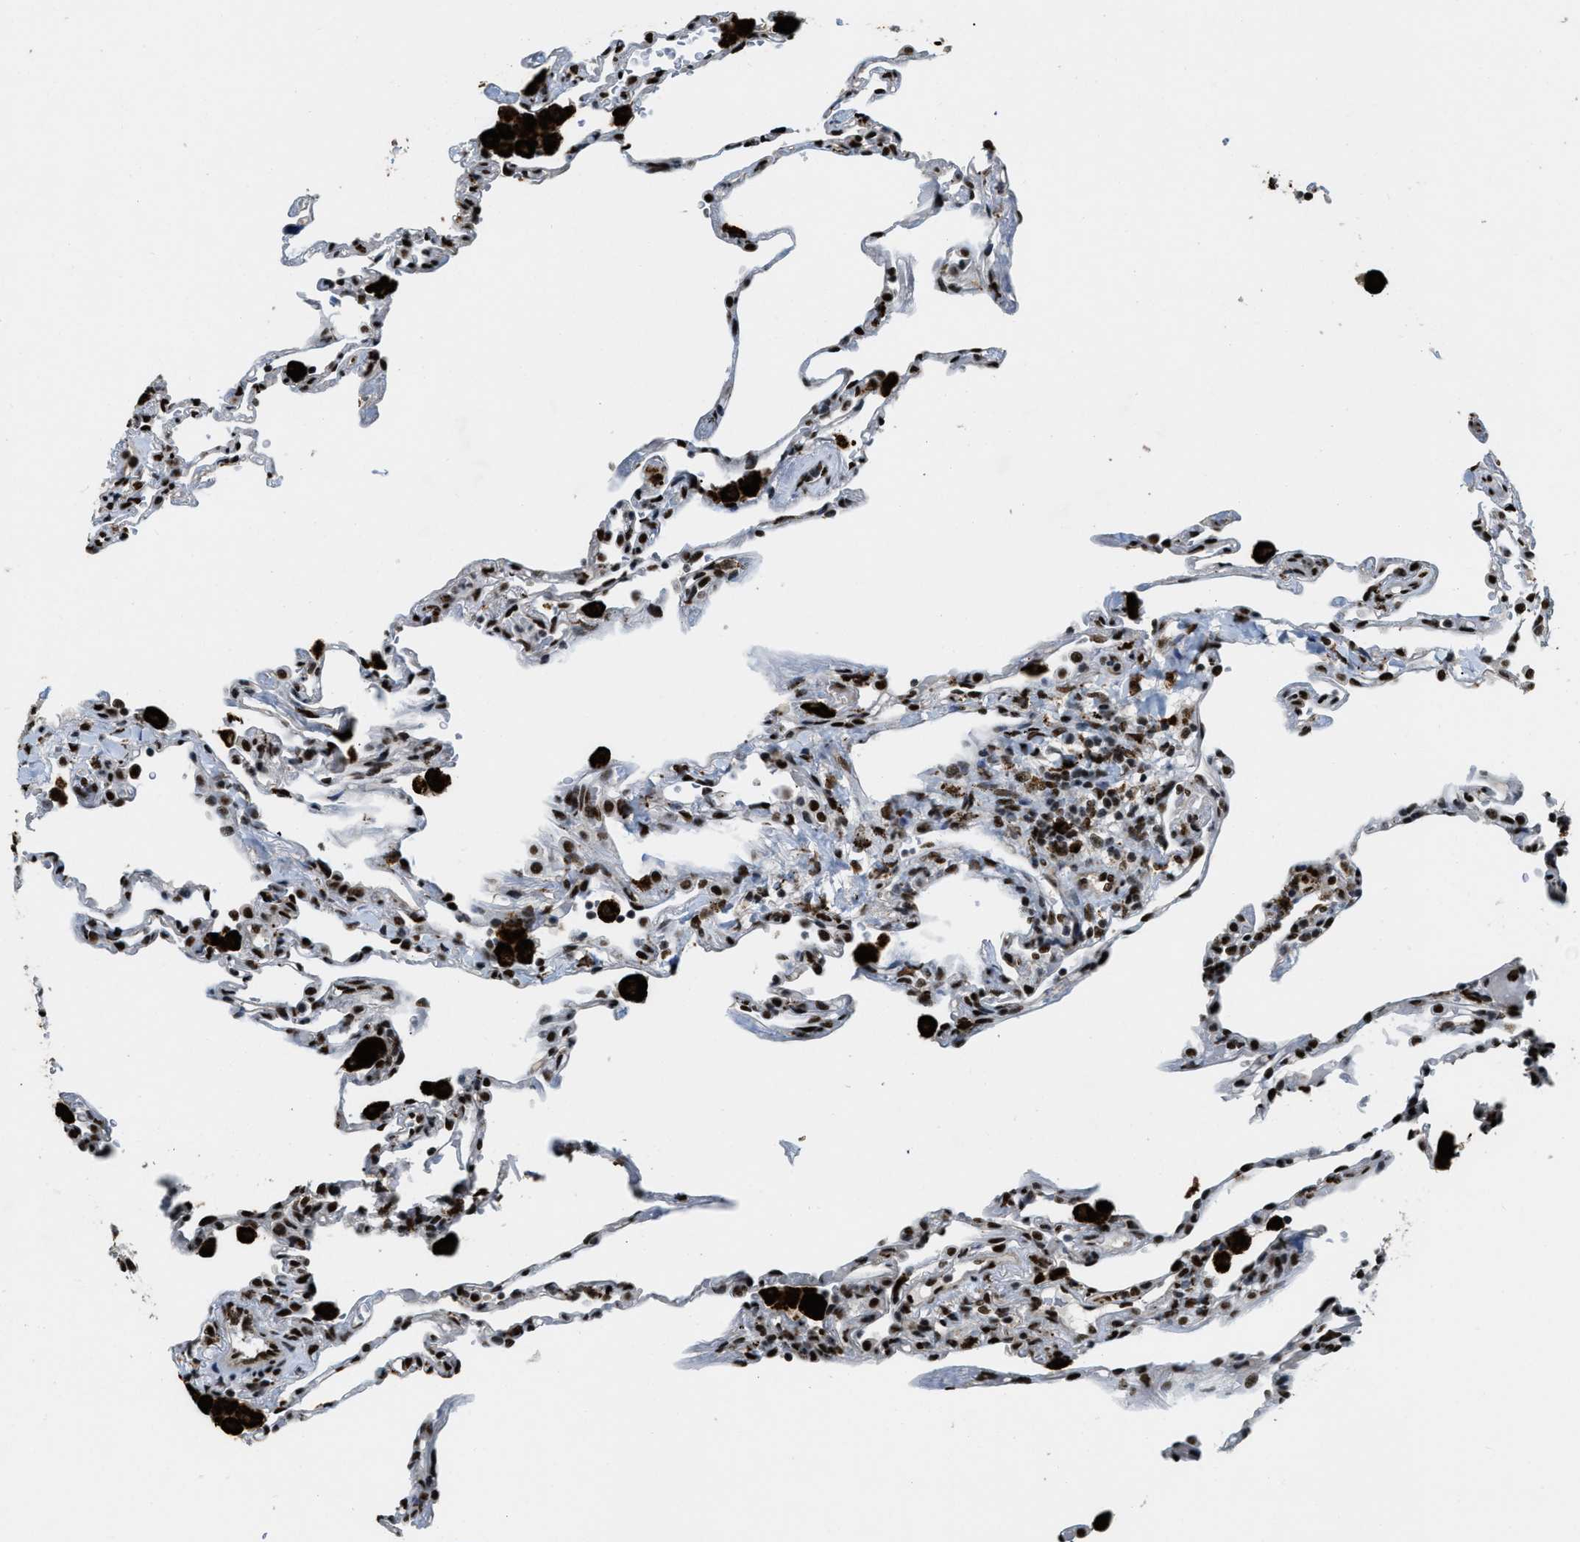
{"staining": {"intensity": "strong", "quantity": ">75%", "location": "nuclear"}, "tissue": "lung", "cell_type": "Alveolar cells", "image_type": "normal", "snomed": [{"axis": "morphology", "description": "Normal tissue, NOS"}, {"axis": "topography", "description": "Lung"}], "caption": "Brown immunohistochemical staining in normal human lung demonstrates strong nuclear positivity in approximately >75% of alveolar cells. Nuclei are stained in blue.", "gene": "NUMA1", "patient": {"sex": "male", "age": 59}}